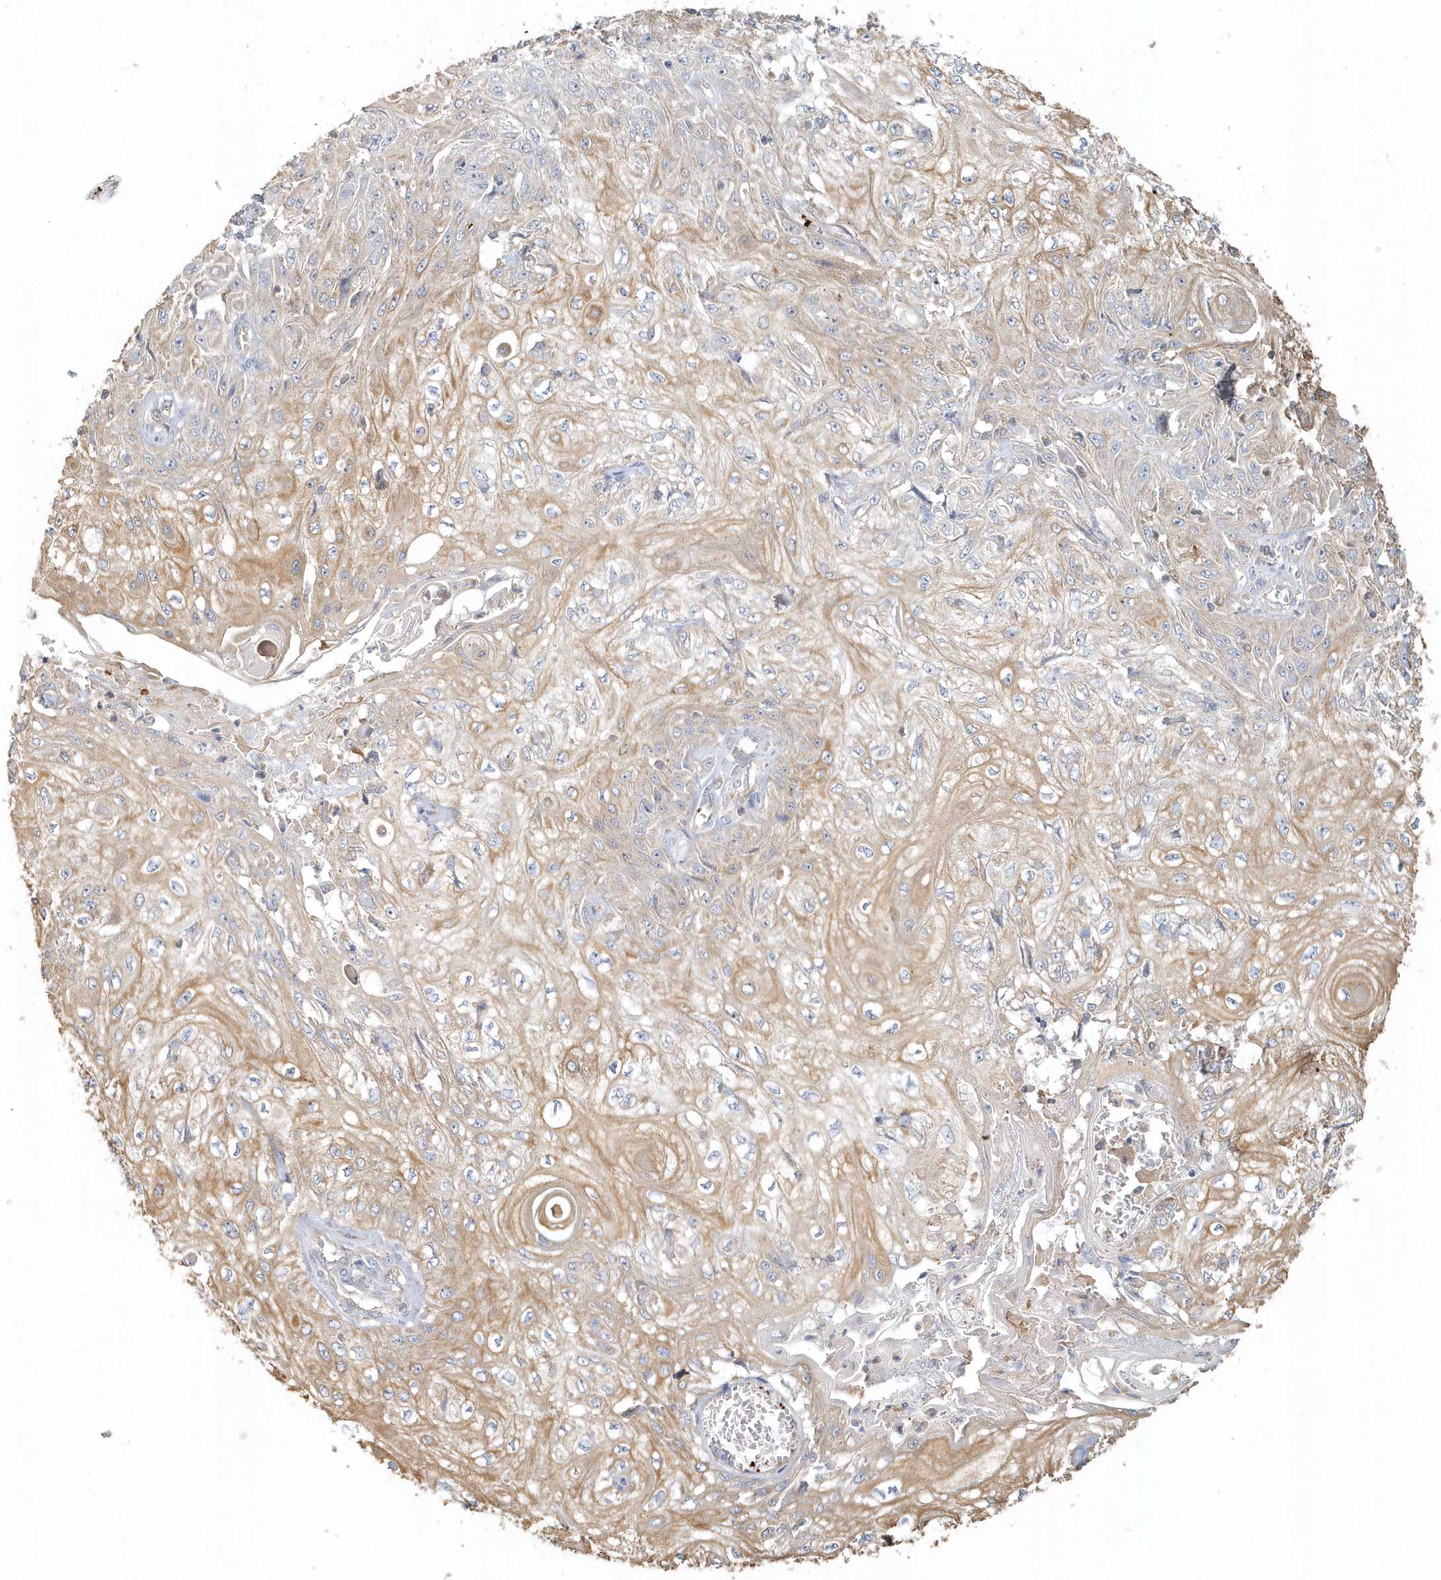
{"staining": {"intensity": "moderate", "quantity": "<25%", "location": "cytoplasmic/membranous"}, "tissue": "skin cancer", "cell_type": "Tumor cells", "image_type": "cancer", "snomed": [{"axis": "morphology", "description": "Squamous cell carcinoma, NOS"}, {"axis": "morphology", "description": "Squamous cell carcinoma, metastatic, NOS"}, {"axis": "topography", "description": "Skin"}, {"axis": "topography", "description": "Lymph node"}], "caption": "Brown immunohistochemical staining in skin cancer reveals moderate cytoplasmic/membranous staining in approximately <25% of tumor cells. (brown staining indicates protein expression, while blue staining denotes nuclei).", "gene": "MMRN1", "patient": {"sex": "male", "age": 75}}